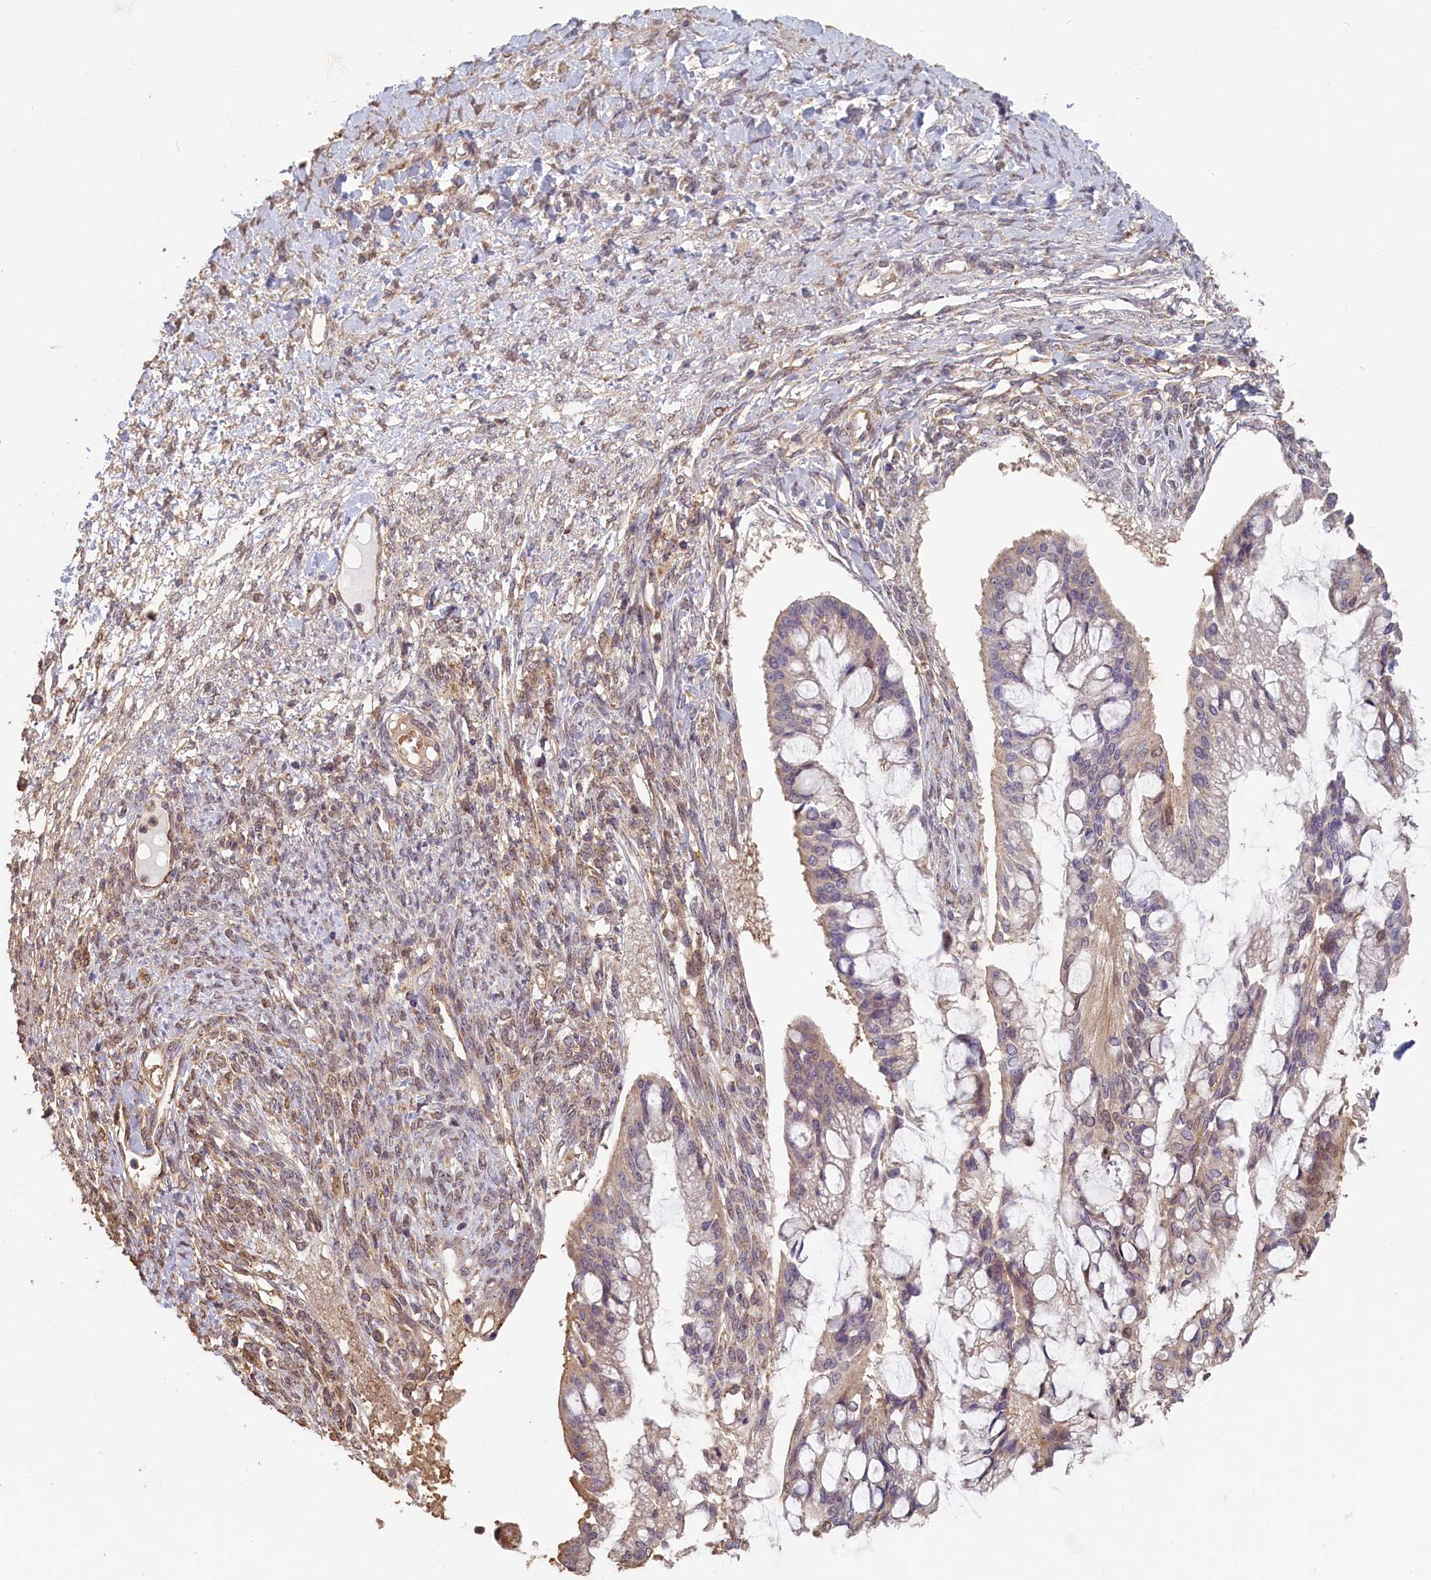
{"staining": {"intensity": "weak", "quantity": "<25%", "location": "cytoplasmic/membranous"}, "tissue": "ovarian cancer", "cell_type": "Tumor cells", "image_type": "cancer", "snomed": [{"axis": "morphology", "description": "Cystadenocarcinoma, mucinous, NOS"}, {"axis": "topography", "description": "Ovary"}], "caption": "A photomicrograph of human ovarian cancer is negative for staining in tumor cells. (DAB (3,3'-diaminobenzidine) IHC visualized using brightfield microscopy, high magnification).", "gene": "STX16", "patient": {"sex": "female", "age": 73}}